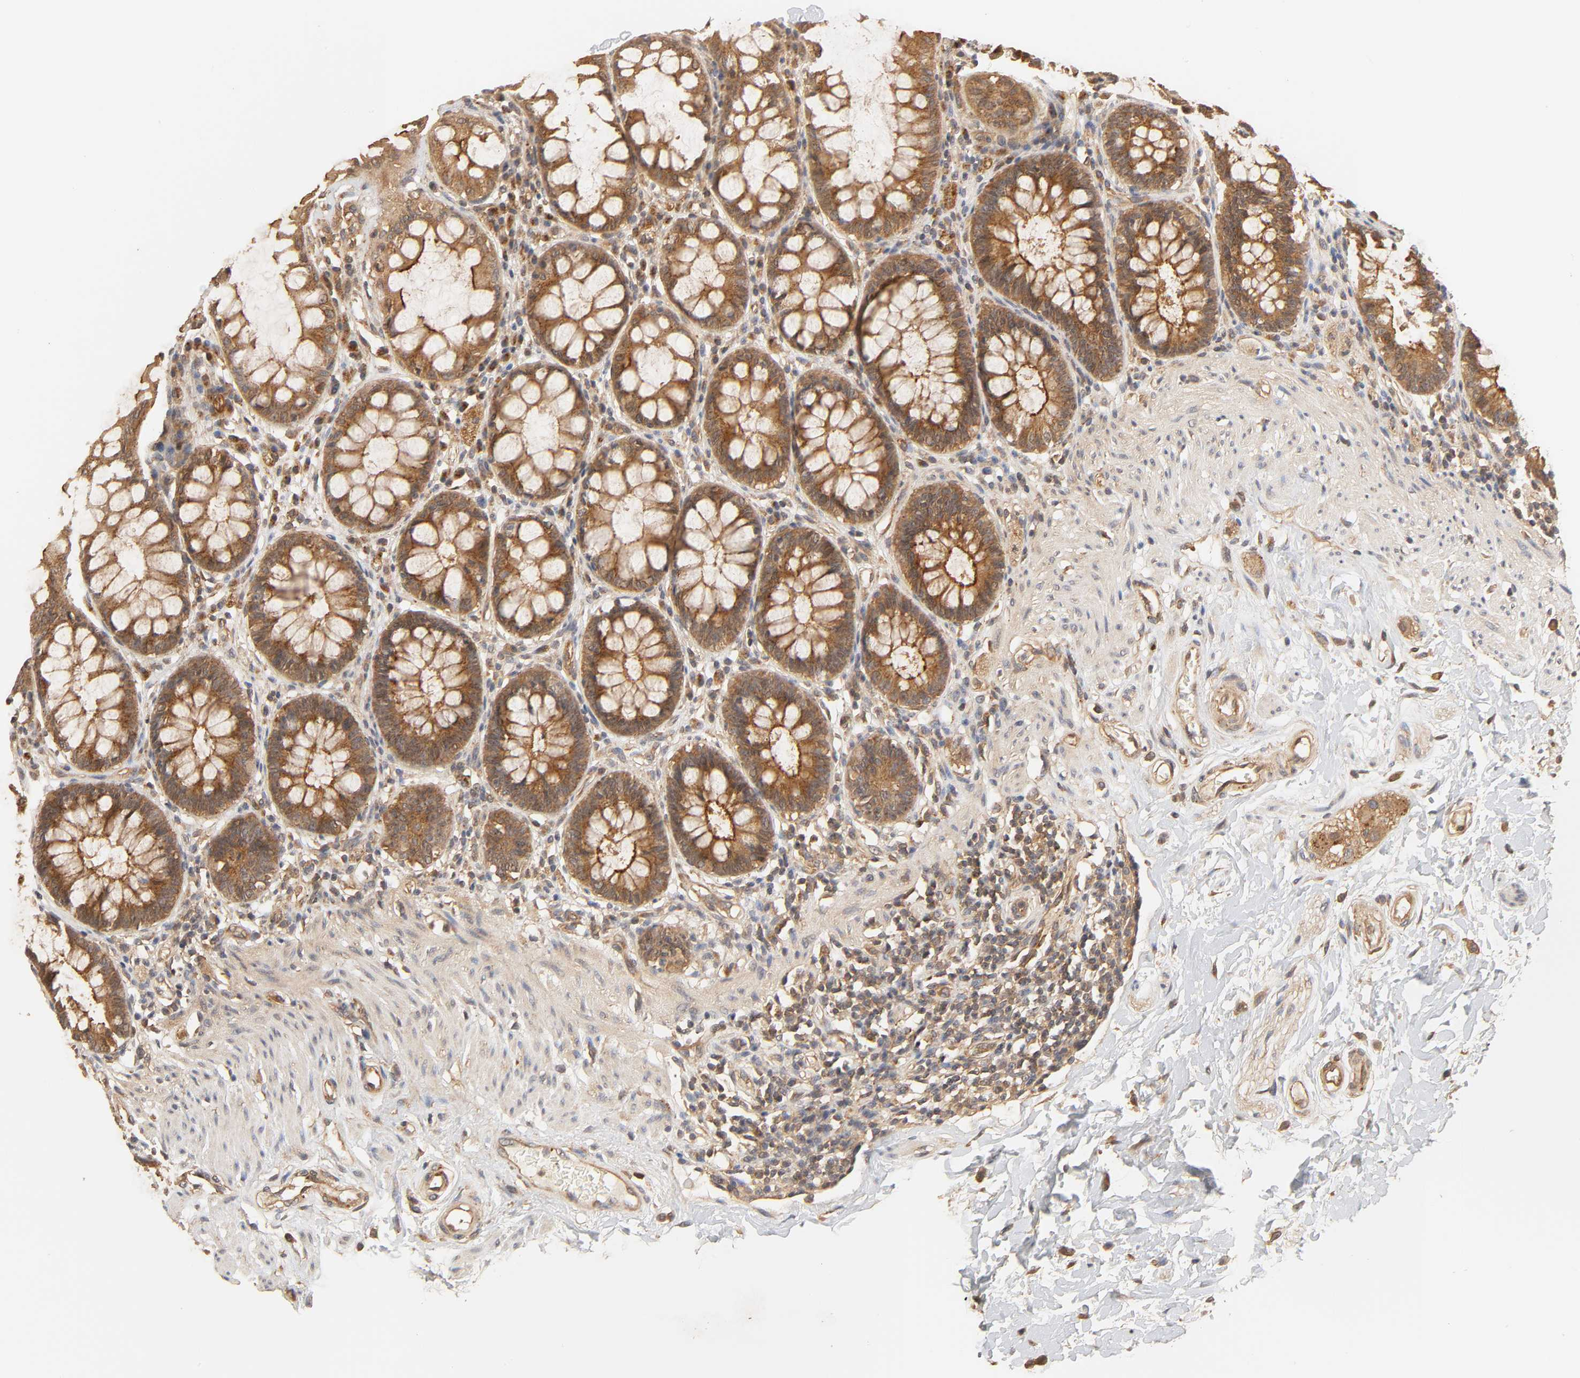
{"staining": {"intensity": "strong", "quantity": ">75%", "location": "cytoplasmic/membranous"}, "tissue": "rectum", "cell_type": "Glandular cells", "image_type": "normal", "snomed": [{"axis": "morphology", "description": "Normal tissue, NOS"}, {"axis": "topography", "description": "Rectum"}], "caption": "Rectum stained with DAB (3,3'-diaminobenzidine) immunohistochemistry demonstrates high levels of strong cytoplasmic/membranous staining in approximately >75% of glandular cells. (brown staining indicates protein expression, while blue staining denotes nuclei).", "gene": "EPS8", "patient": {"sex": "female", "age": 46}}